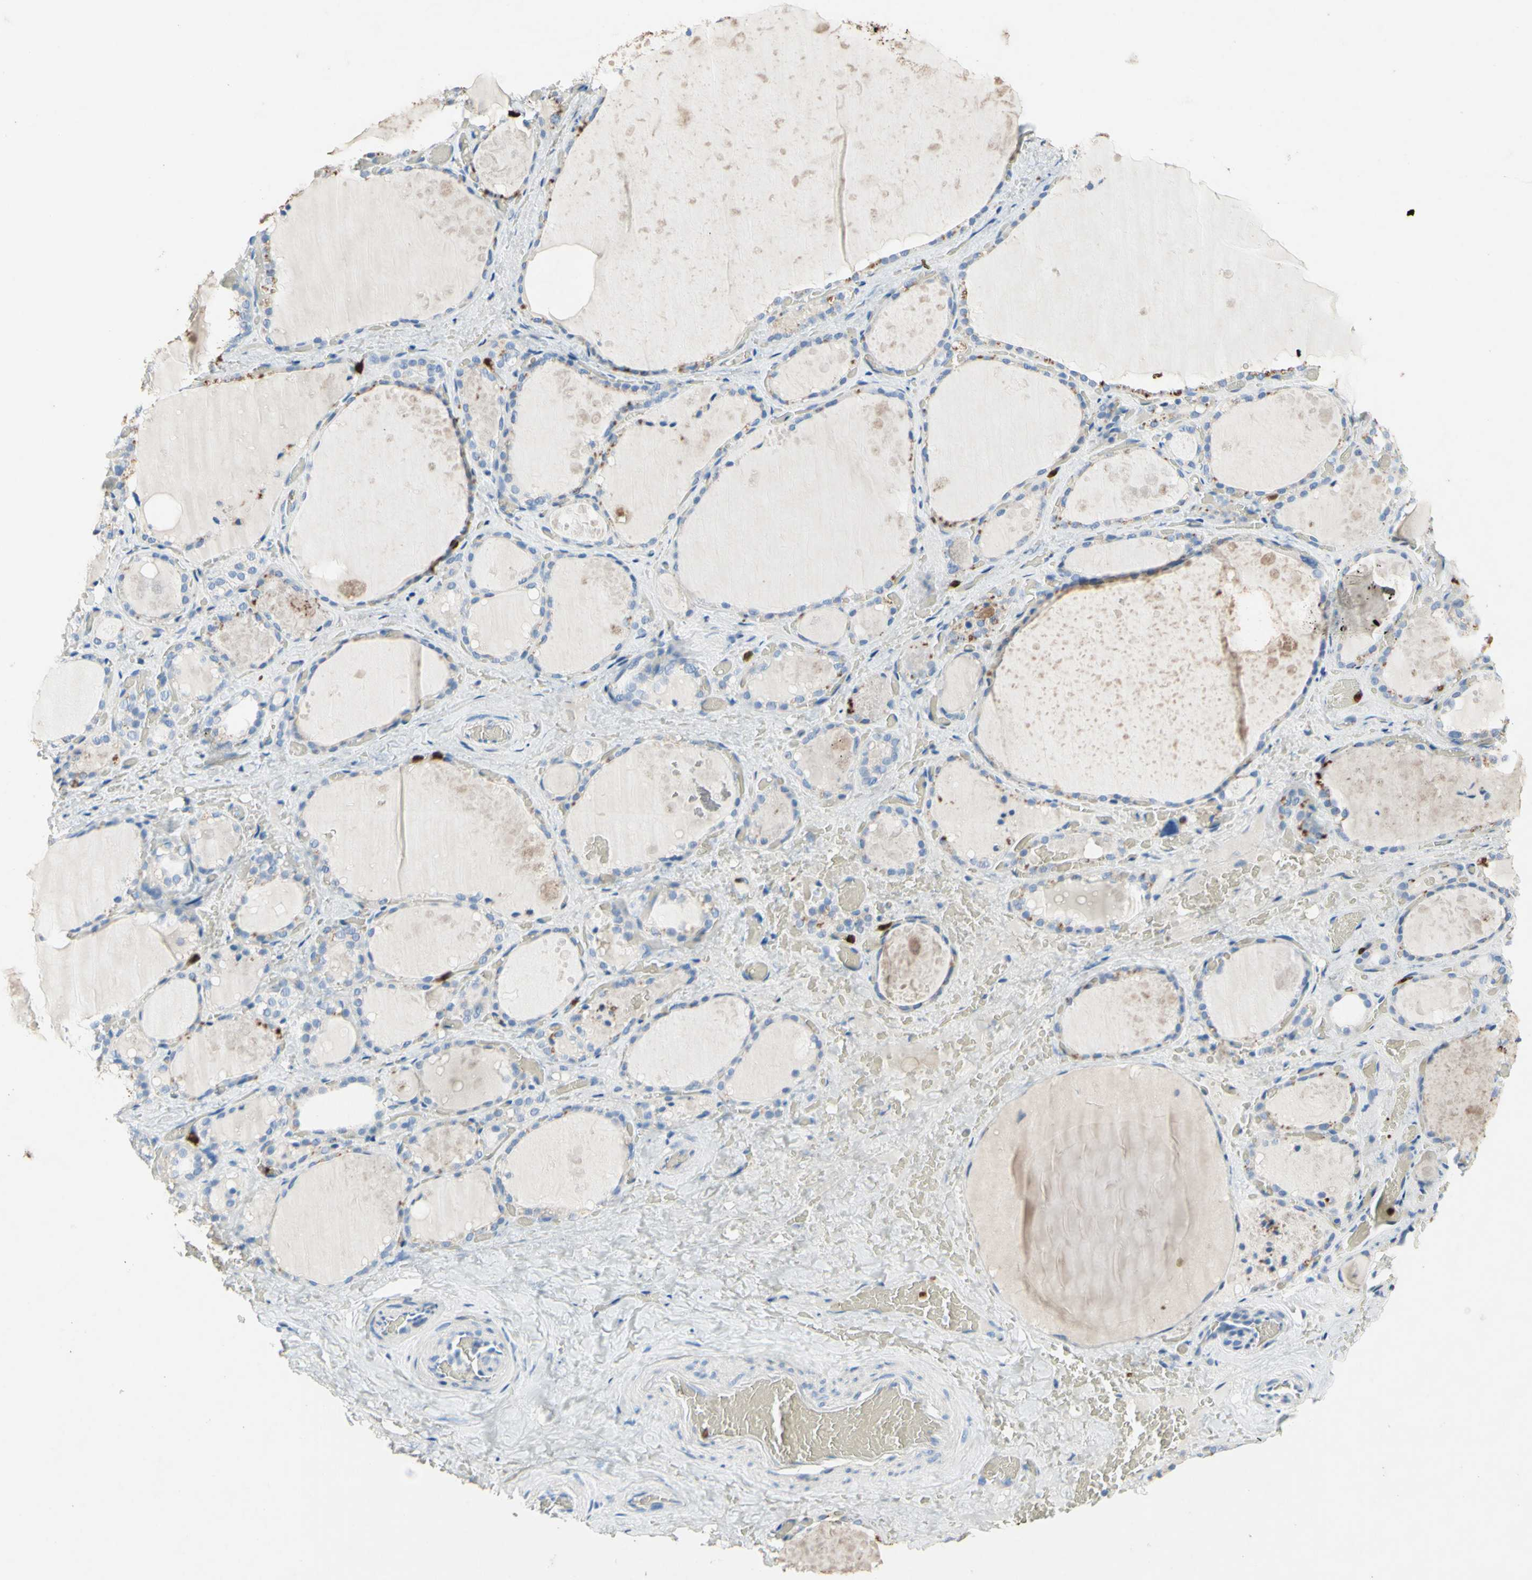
{"staining": {"intensity": "moderate", "quantity": "<25%", "location": "cytoplasmic/membranous"}, "tissue": "thyroid gland", "cell_type": "Glandular cells", "image_type": "normal", "snomed": [{"axis": "morphology", "description": "Normal tissue, NOS"}, {"axis": "topography", "description": "Thyroid gland"}], "caption": "An immunohistochemistry (IHC) micrograph of normal tissue is shown. Protein staining in brown highlights moderate cytoplasmic/membranous positivity in thyroid gland within glandular cells. Nuclei are stained in blue.", "gene": "NFKBIZ", "patient": {"sex": "male", "age": 61}}